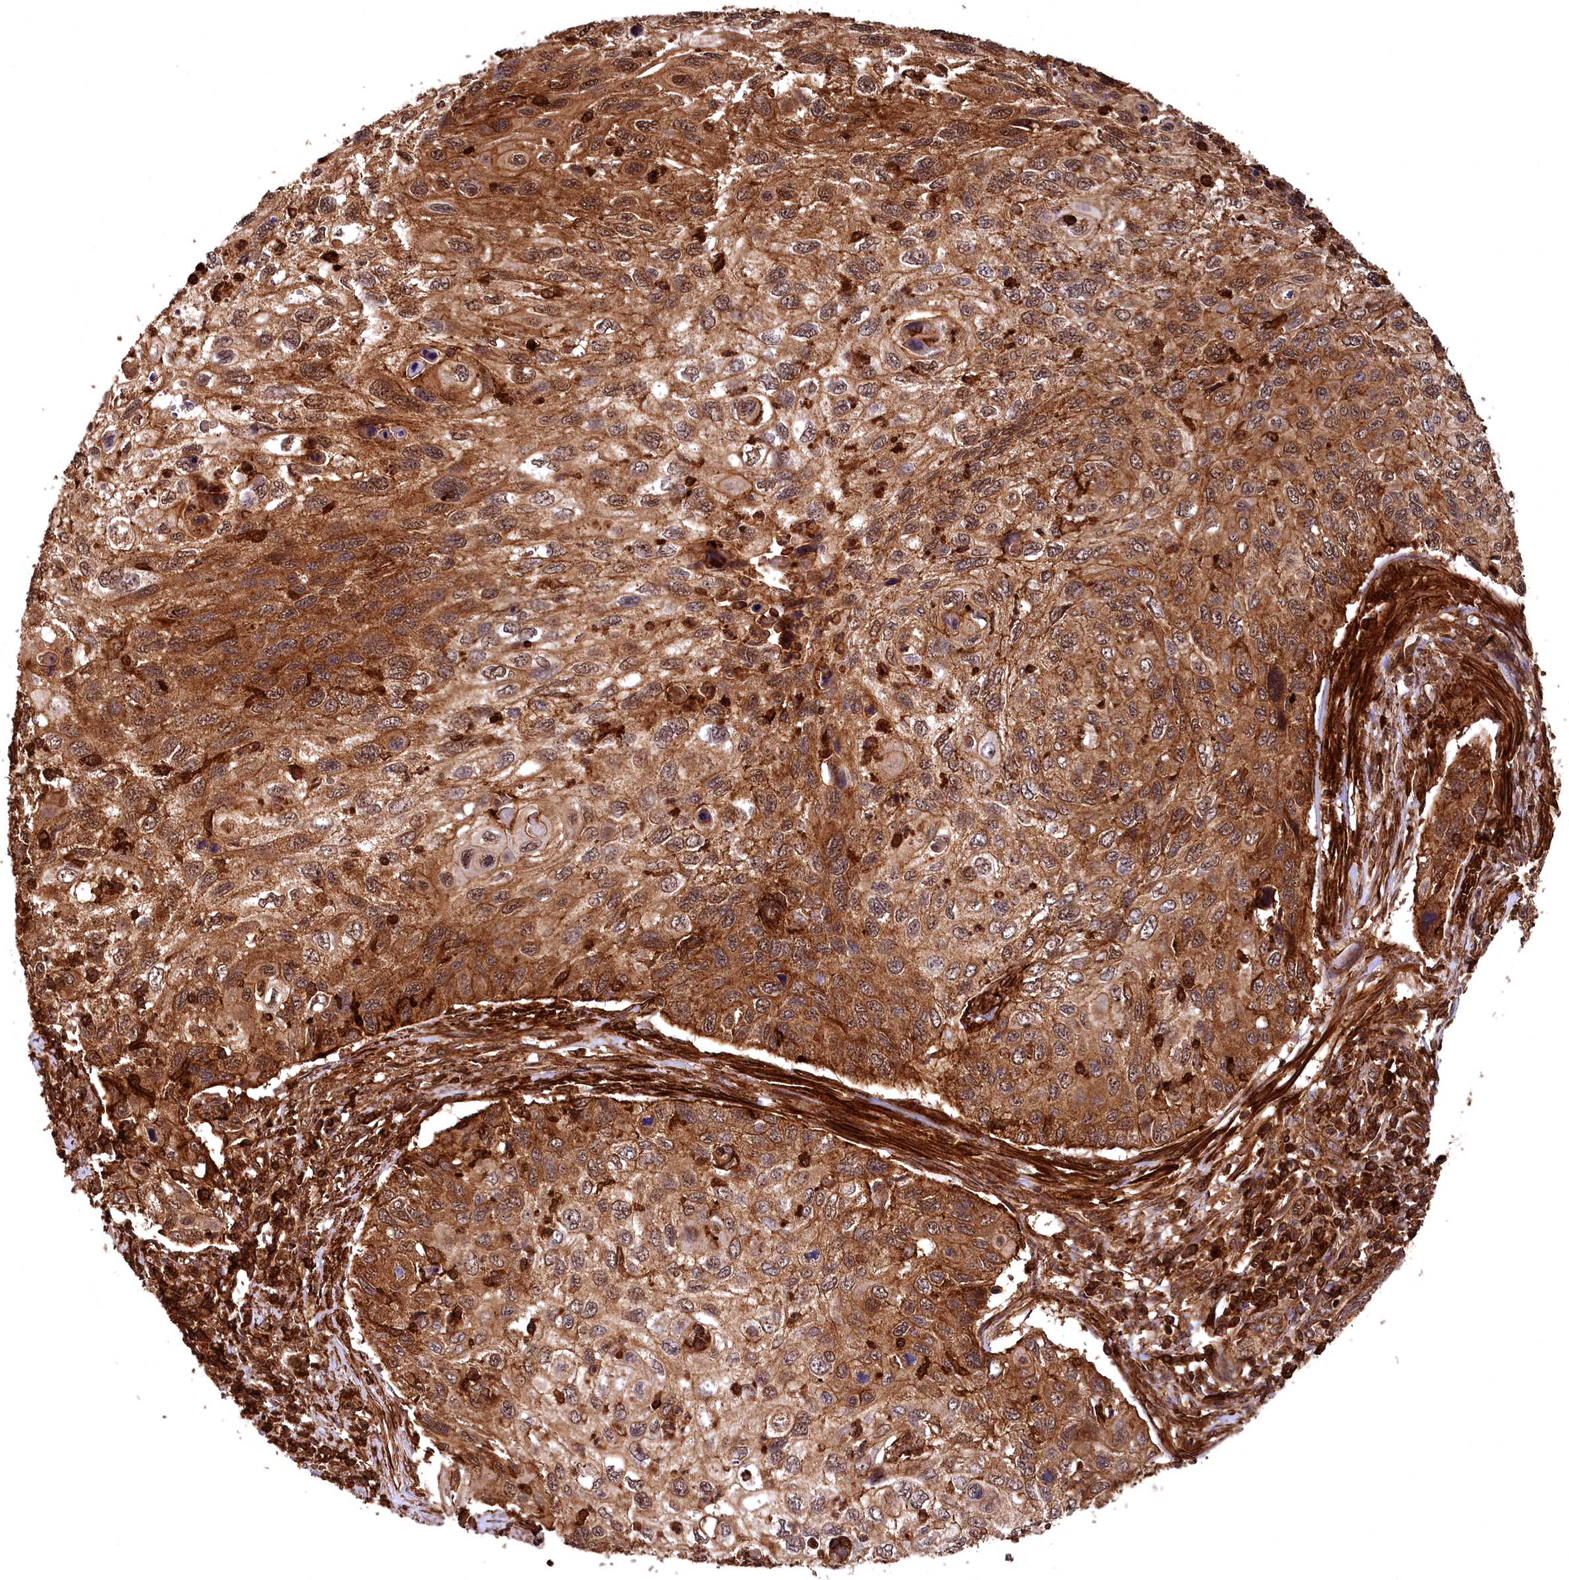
{"staining": {"intensity": "moderate", "quantity": ">75%", "location": "cytoplasmic/membranous,nuclear"}, "tissue": "cervical cancer", "cell_type": "Tumor cells", "image_type": "cancer", "snomed": [{"axis": "morphology", "description": "Squamous cell carcinoma, NOS"}, {"axis": "topography", "description": "Cervix"}], "caption": "Cervical cancer stained with a brown dye shows moderate cytoplasmic/membranous and nuclear positive expression in about >75% of tumor cells.", "gene": "STUB1", "patient": {"sex": "female", "age": 70}}